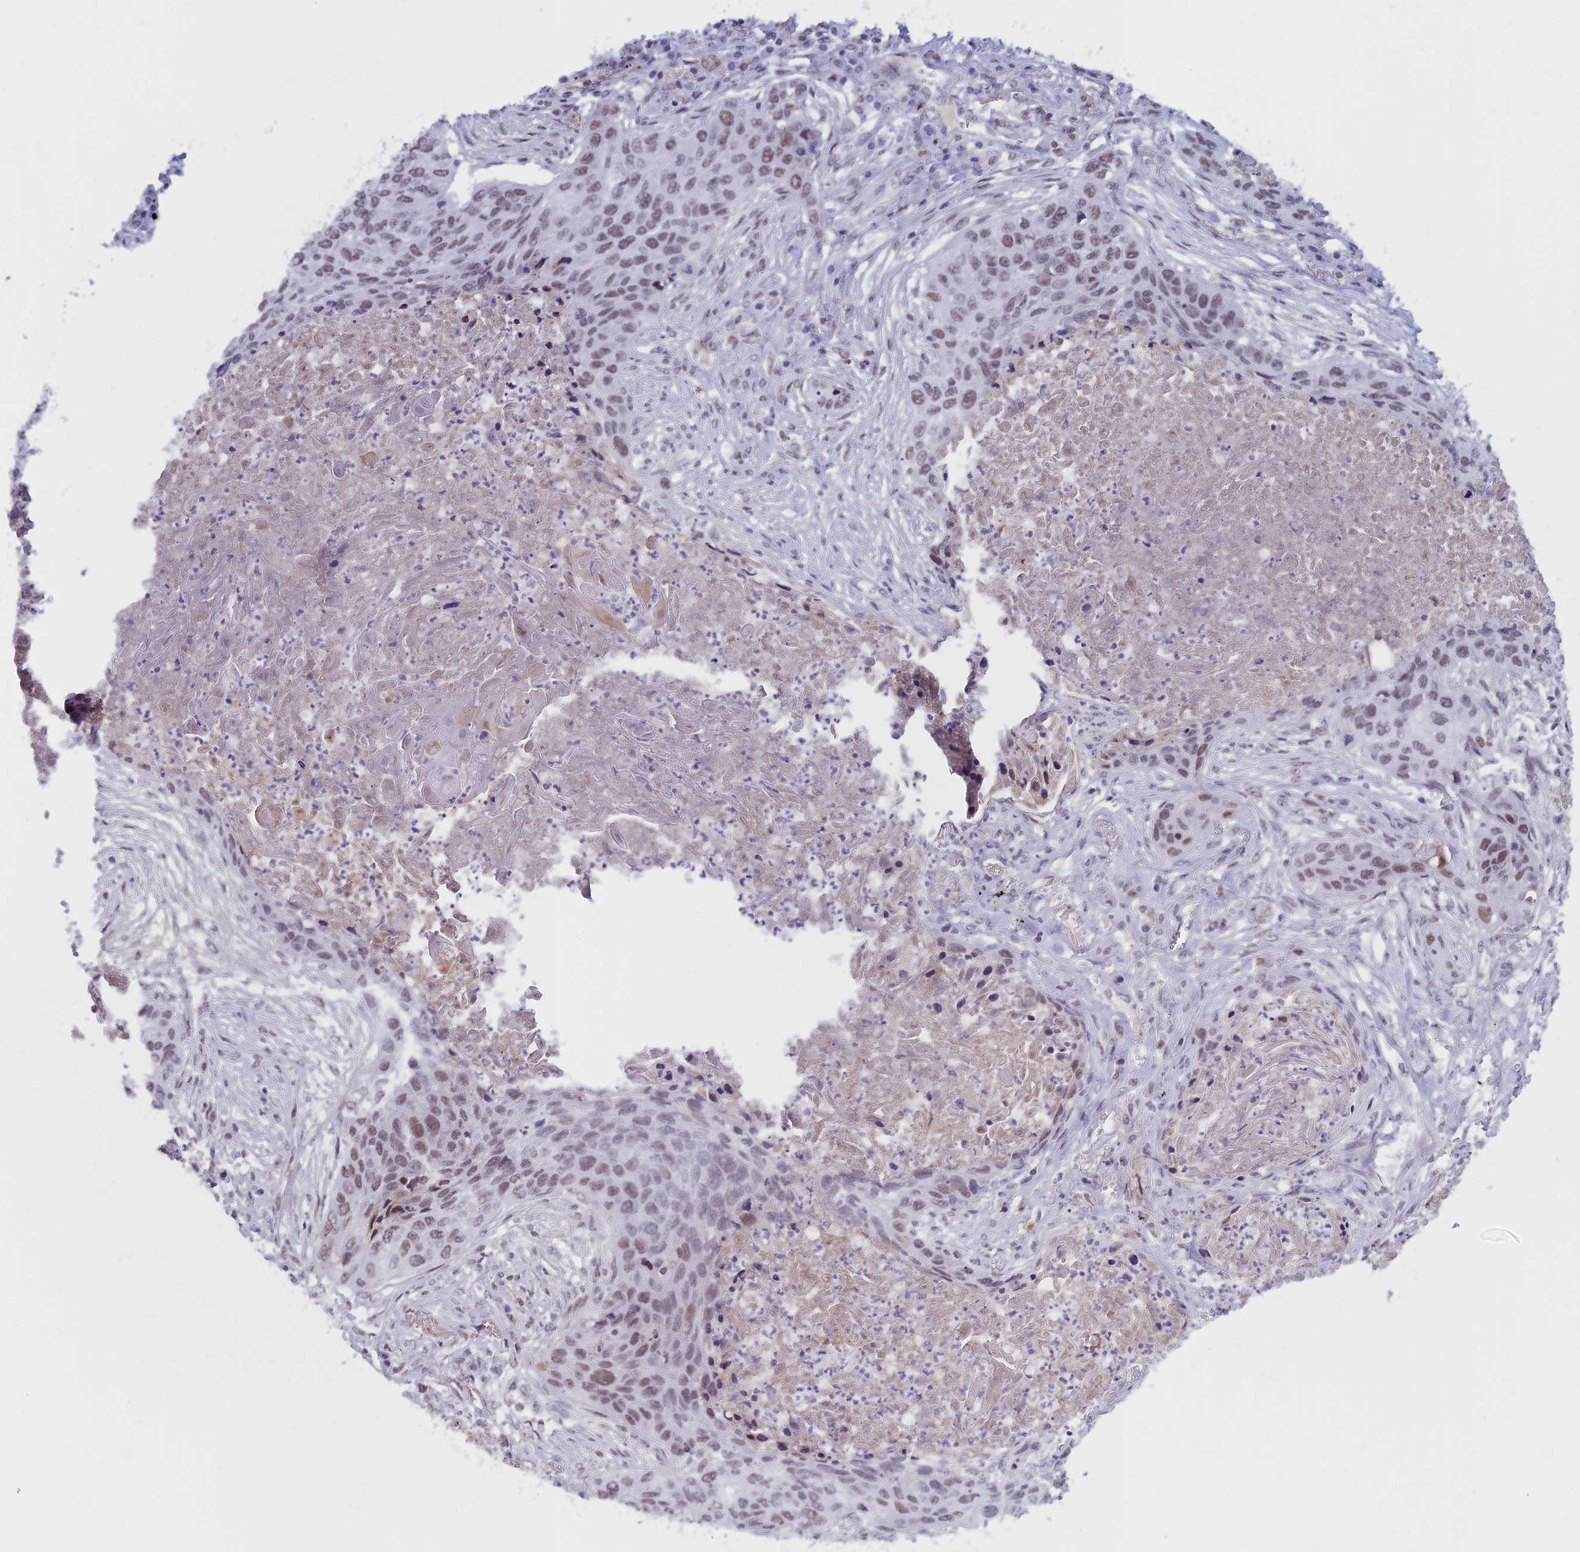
{"staining": {"intensity": "moderate", "quantity": ">75%", "location": "nuclear"}, "tissue": "lung cancer", "cell_type": "Tumor cells", "image_type": "cancer", "snomed": [{"axis": "morphology", "description": "Squamous cell carcinoma, NOS"}, {"axis": "topography", "description": "Lung"}], "caption": "Lung cancer was stained to show a protein in brown. There is medium levels of moderate nuclear positivity in approximately >75% of tumor cells.", "gene": "ASH2L", "patient": {"sex": "female", "age": 63}}